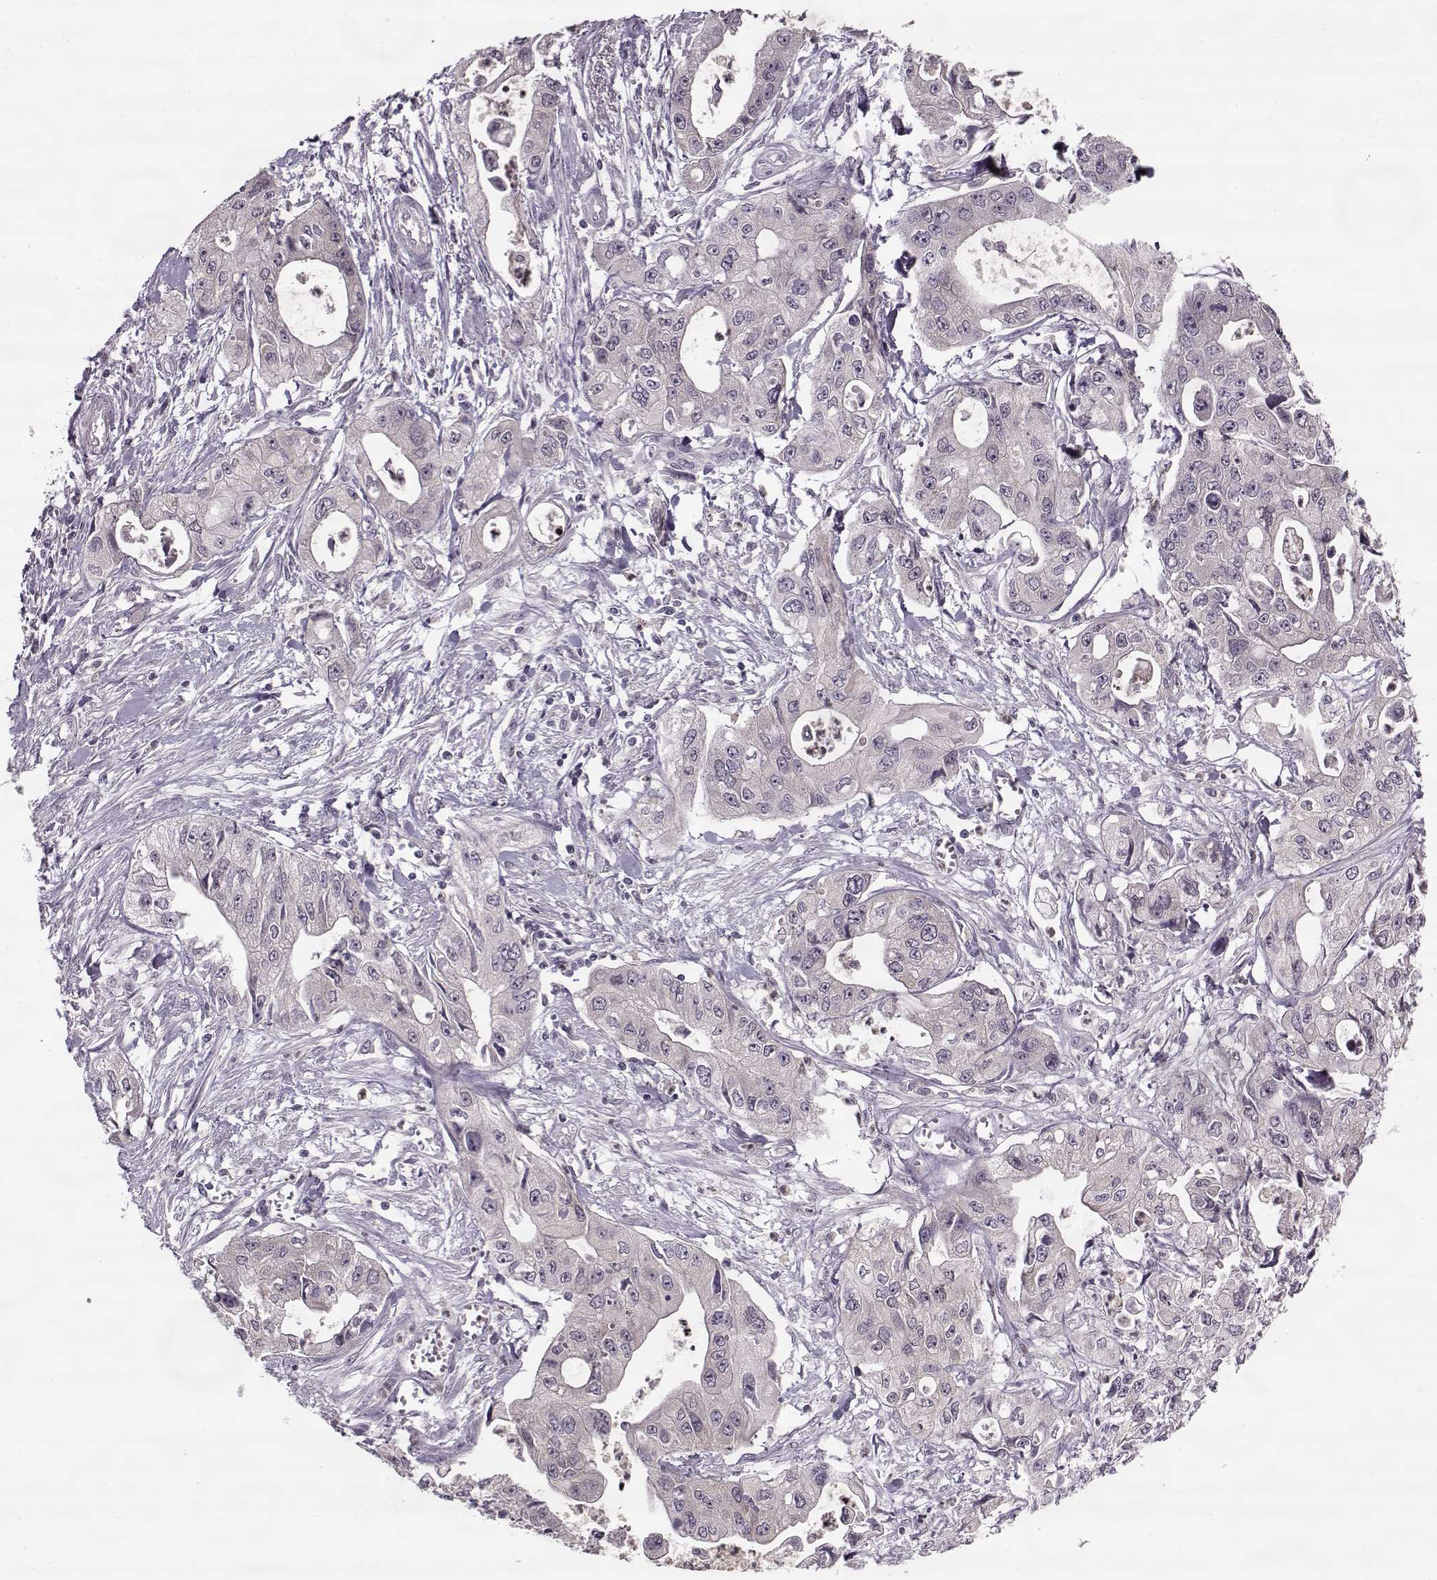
{"staining": {"intensity": "negative", "quantity": "none", "location": "none"}, "tissue": "pancreatic cancer", "cell_type": "Tumor cells", "image_type": "cancer", "snomed": [{"axis": "morphology", "description": "Adenocarcinoma, NOS"}, {"axis": "topography", "description": "Pancreas"}], "caption": "An IHC histopathology image of adenocarcinoma (pancreatic) is shown. There is no staining in tumor cells of adenocarcinoma (pancreatic). The staining is performed using DAB (3,3'-diaminobenzidine) brown chromogen with nuclei counter-stained in using hematoxylin.", "gene": "ACOT11", "patient": {"sex": "male", "age": 70}}